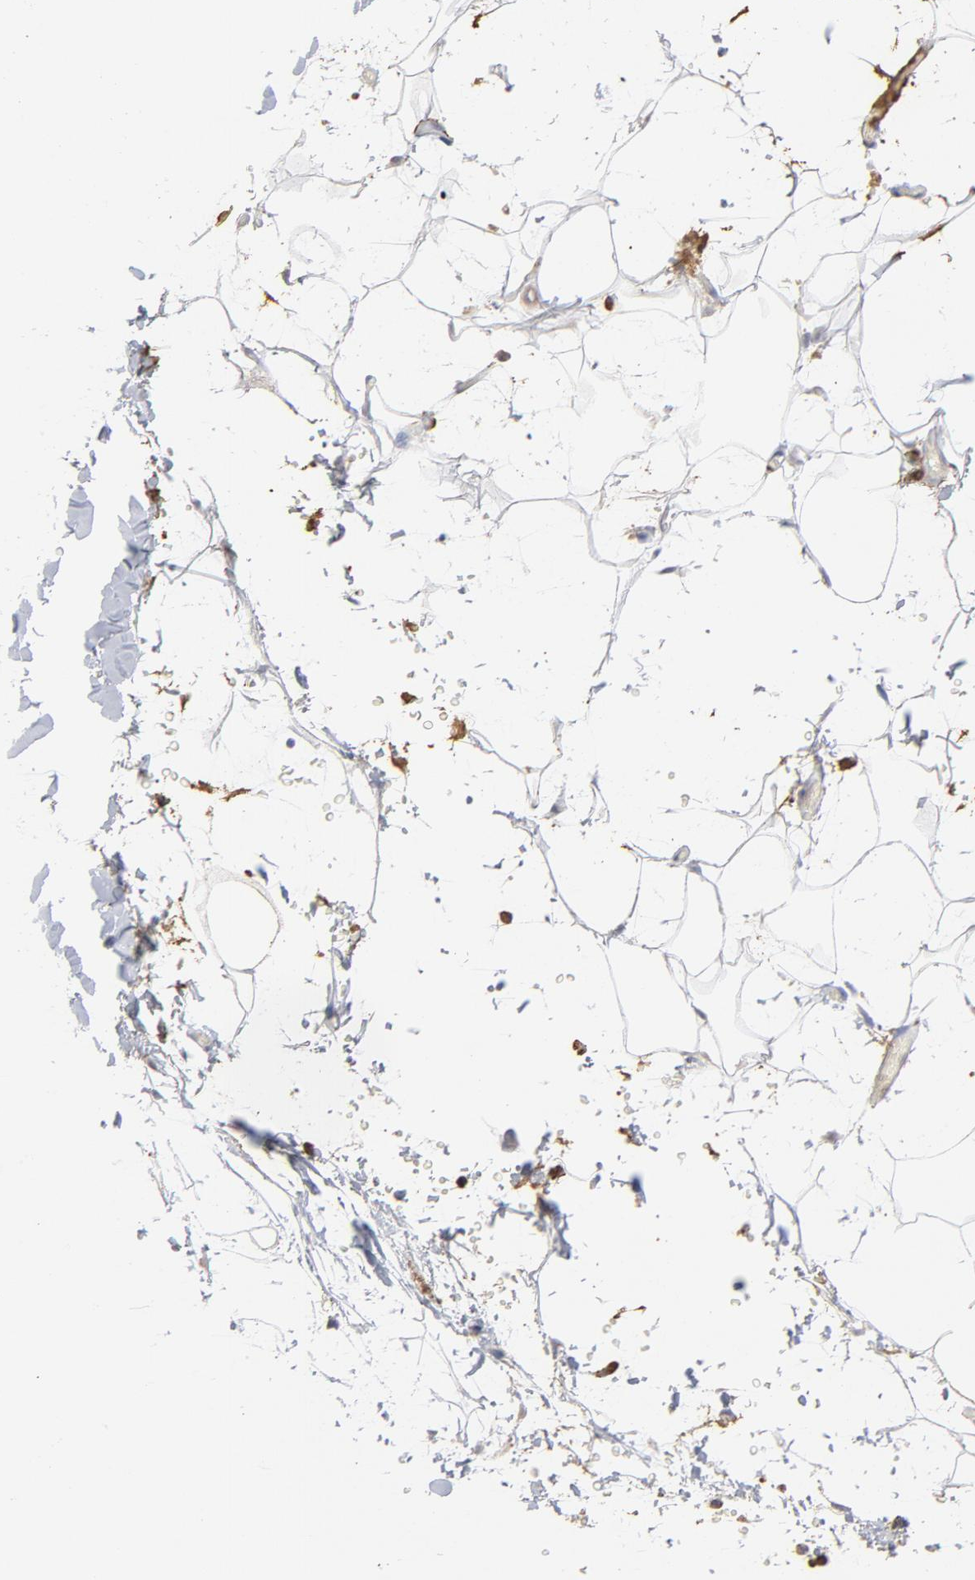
{"staining": {"intensity": "moderate", "quantity": "<25%", "location": "cytoplasmic/membranous"}, "tissue": "adipose tissue", "cell_type": "Adipocytes", "image_type": "normal", "snomed": [{"axis": "morphology", "description": "Normal tissue, NOS"}, {"axis": "topography", "description": "Soft tissue"}], "caption": "Moderate cytoplasmic/membranous staining for a protein is seen in about <25% of adipocytes of unremarkable adipose tissue using IHC.", "gene": "PNMA1", "patient": {"sex": "male", "age": 72}}